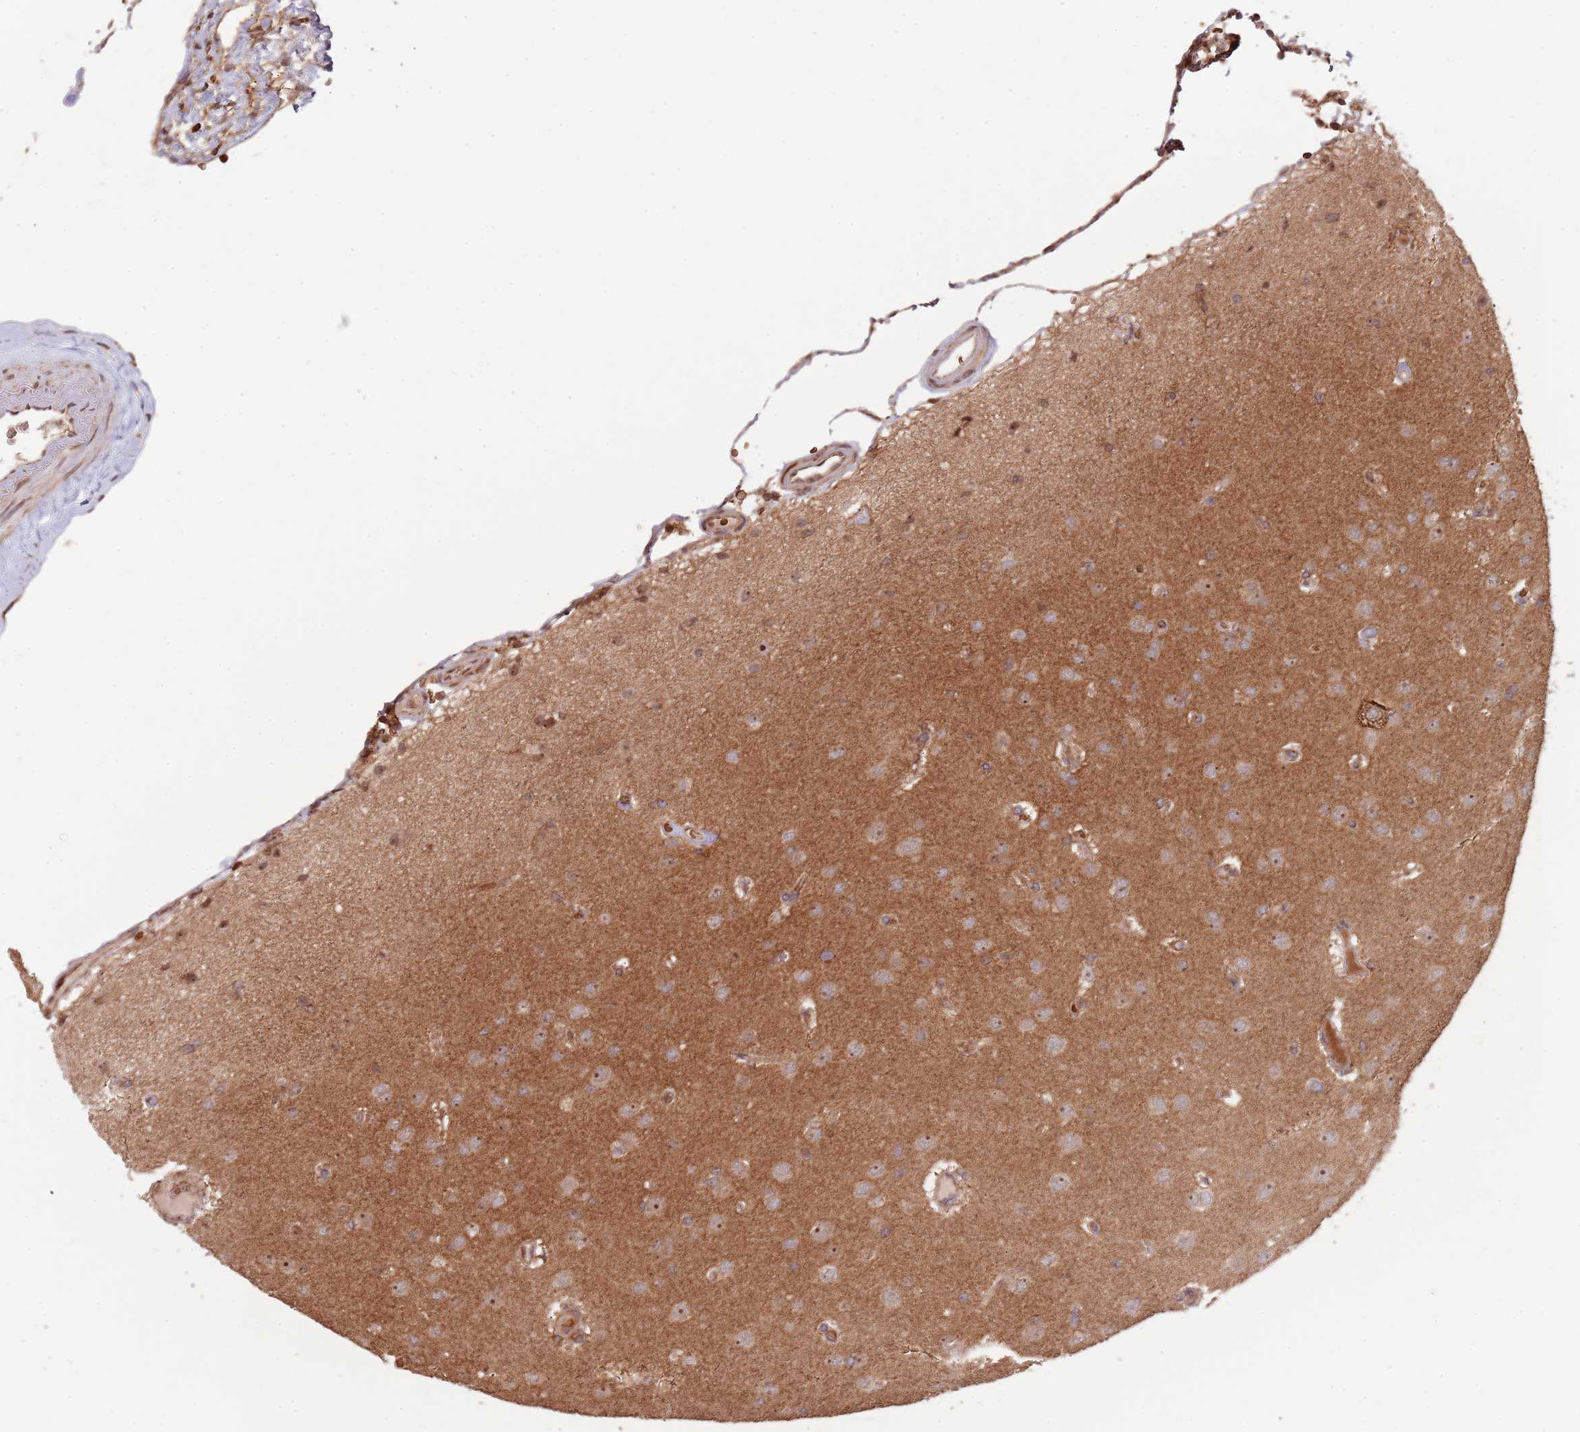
{"staining": {"intensity": "moderate", "quantity": "<25%", "location": "nuclear"}, "tissue": "glioma", "cell_type": "Tumor cells", "image_type": "cancer", "snomed": [{"axis": "morphology", "description": "Glioma, malignant, High grade"}, {"axis": "topography", "description": "Brain"}], "caption": "Malignant glioma (high-grade) stained with immunohistochemistry reveals moderate nuclear positivity in about <25% of tumor cells.", "gene": "DCHS1", "patient": {"sex": "male", "age": 77}}